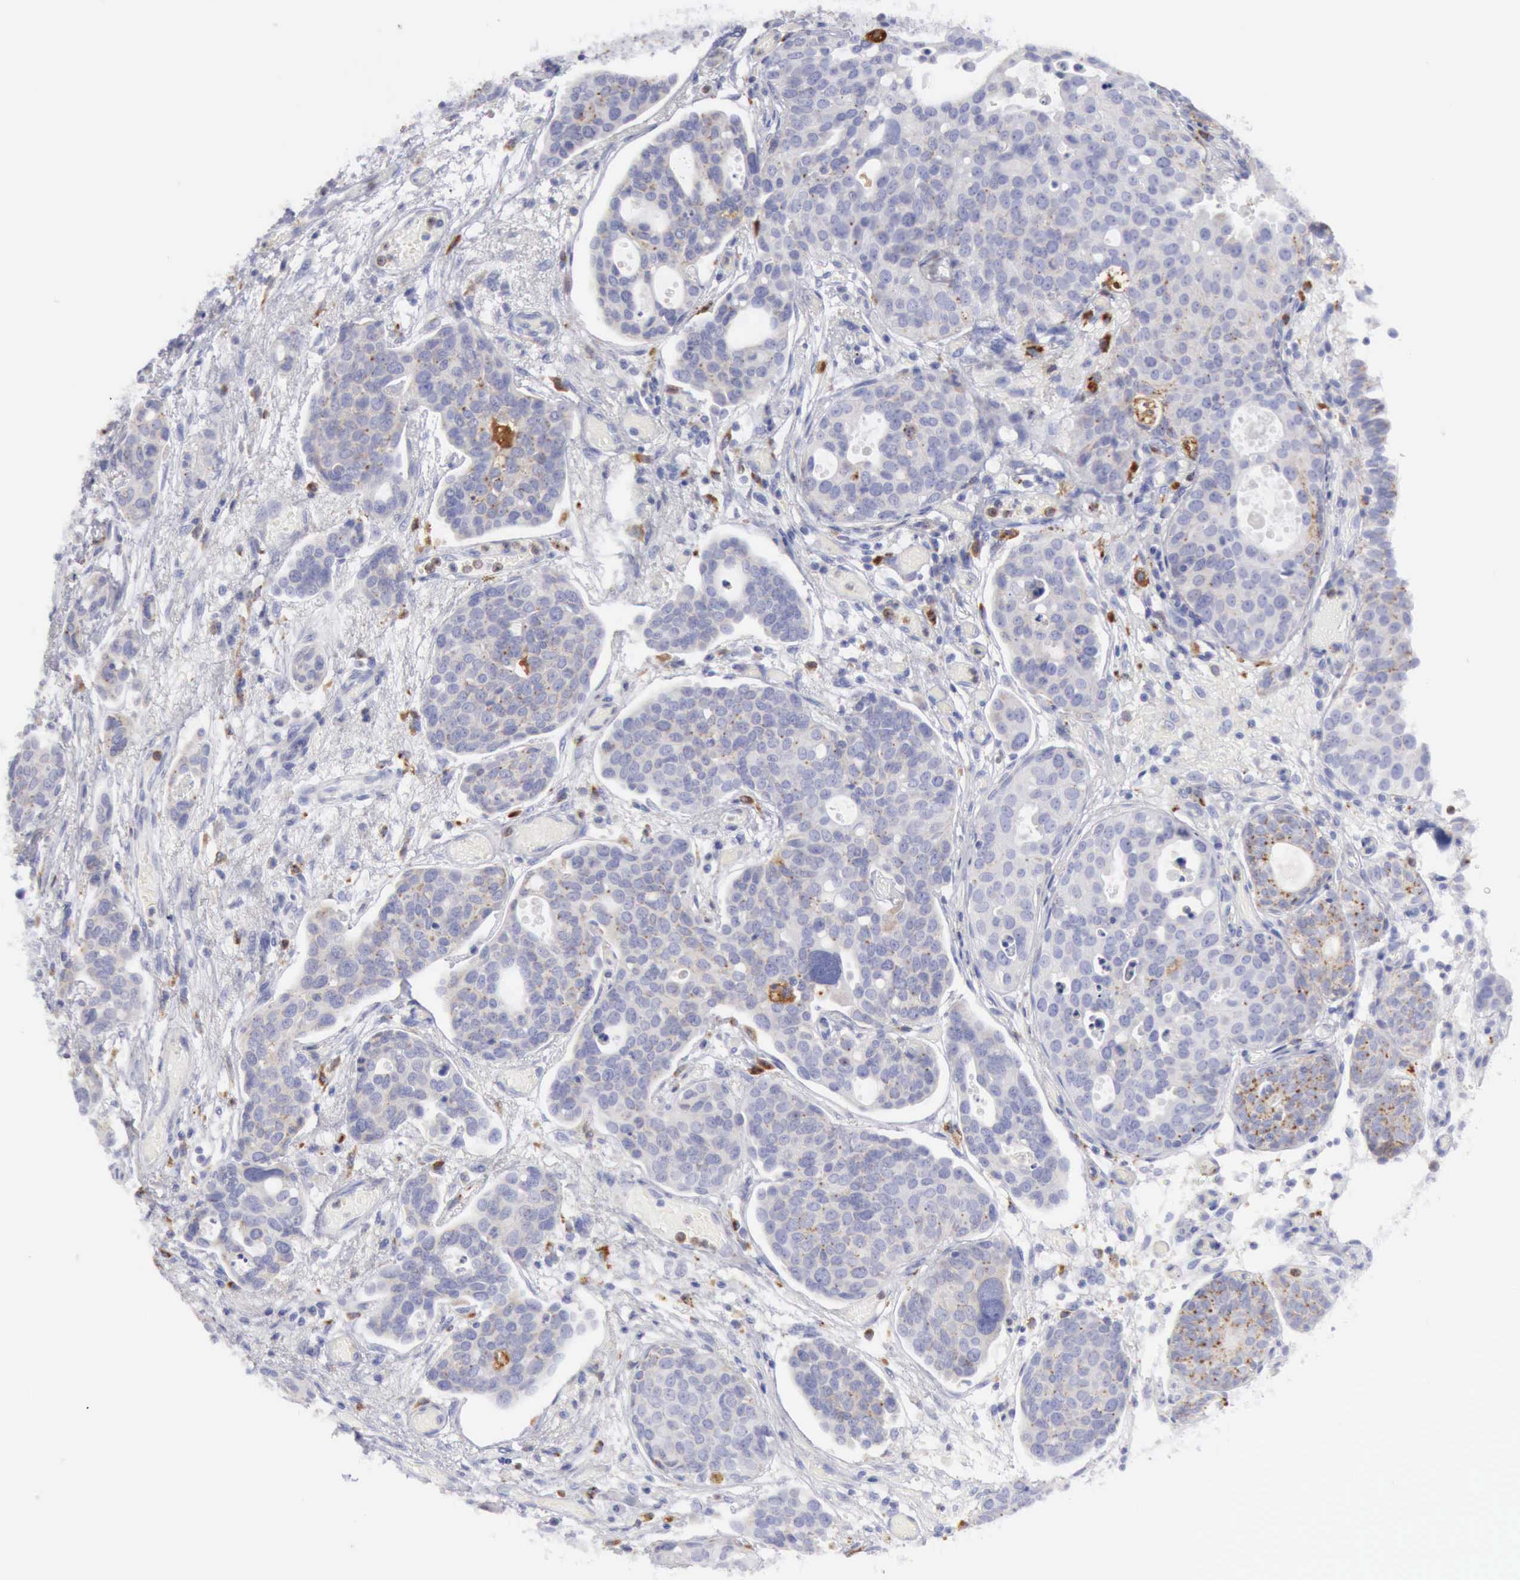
{"staining": {"intensity": "weak", "quantity": "<25%", "location": "cytoplasmic/membranous"}, "tissue": "urothelial cancer", "cell_type": "Tumor cells", "image_type": "cancer", "snomed": [{"axis": "morphology", "description": "Urothelial carcinoma, High grade"}, {"axis": "topography", "description": "Urinary bladder"}], "caption": "This image is of urothelial cancer stained with immunohistochemistry (IHC) to label a protein in brown with the nuclei are counter-stained blue. There is no staining in tumor cells.", "gene": "CTSS", "patient": {"sex": "male", "age": 78}}